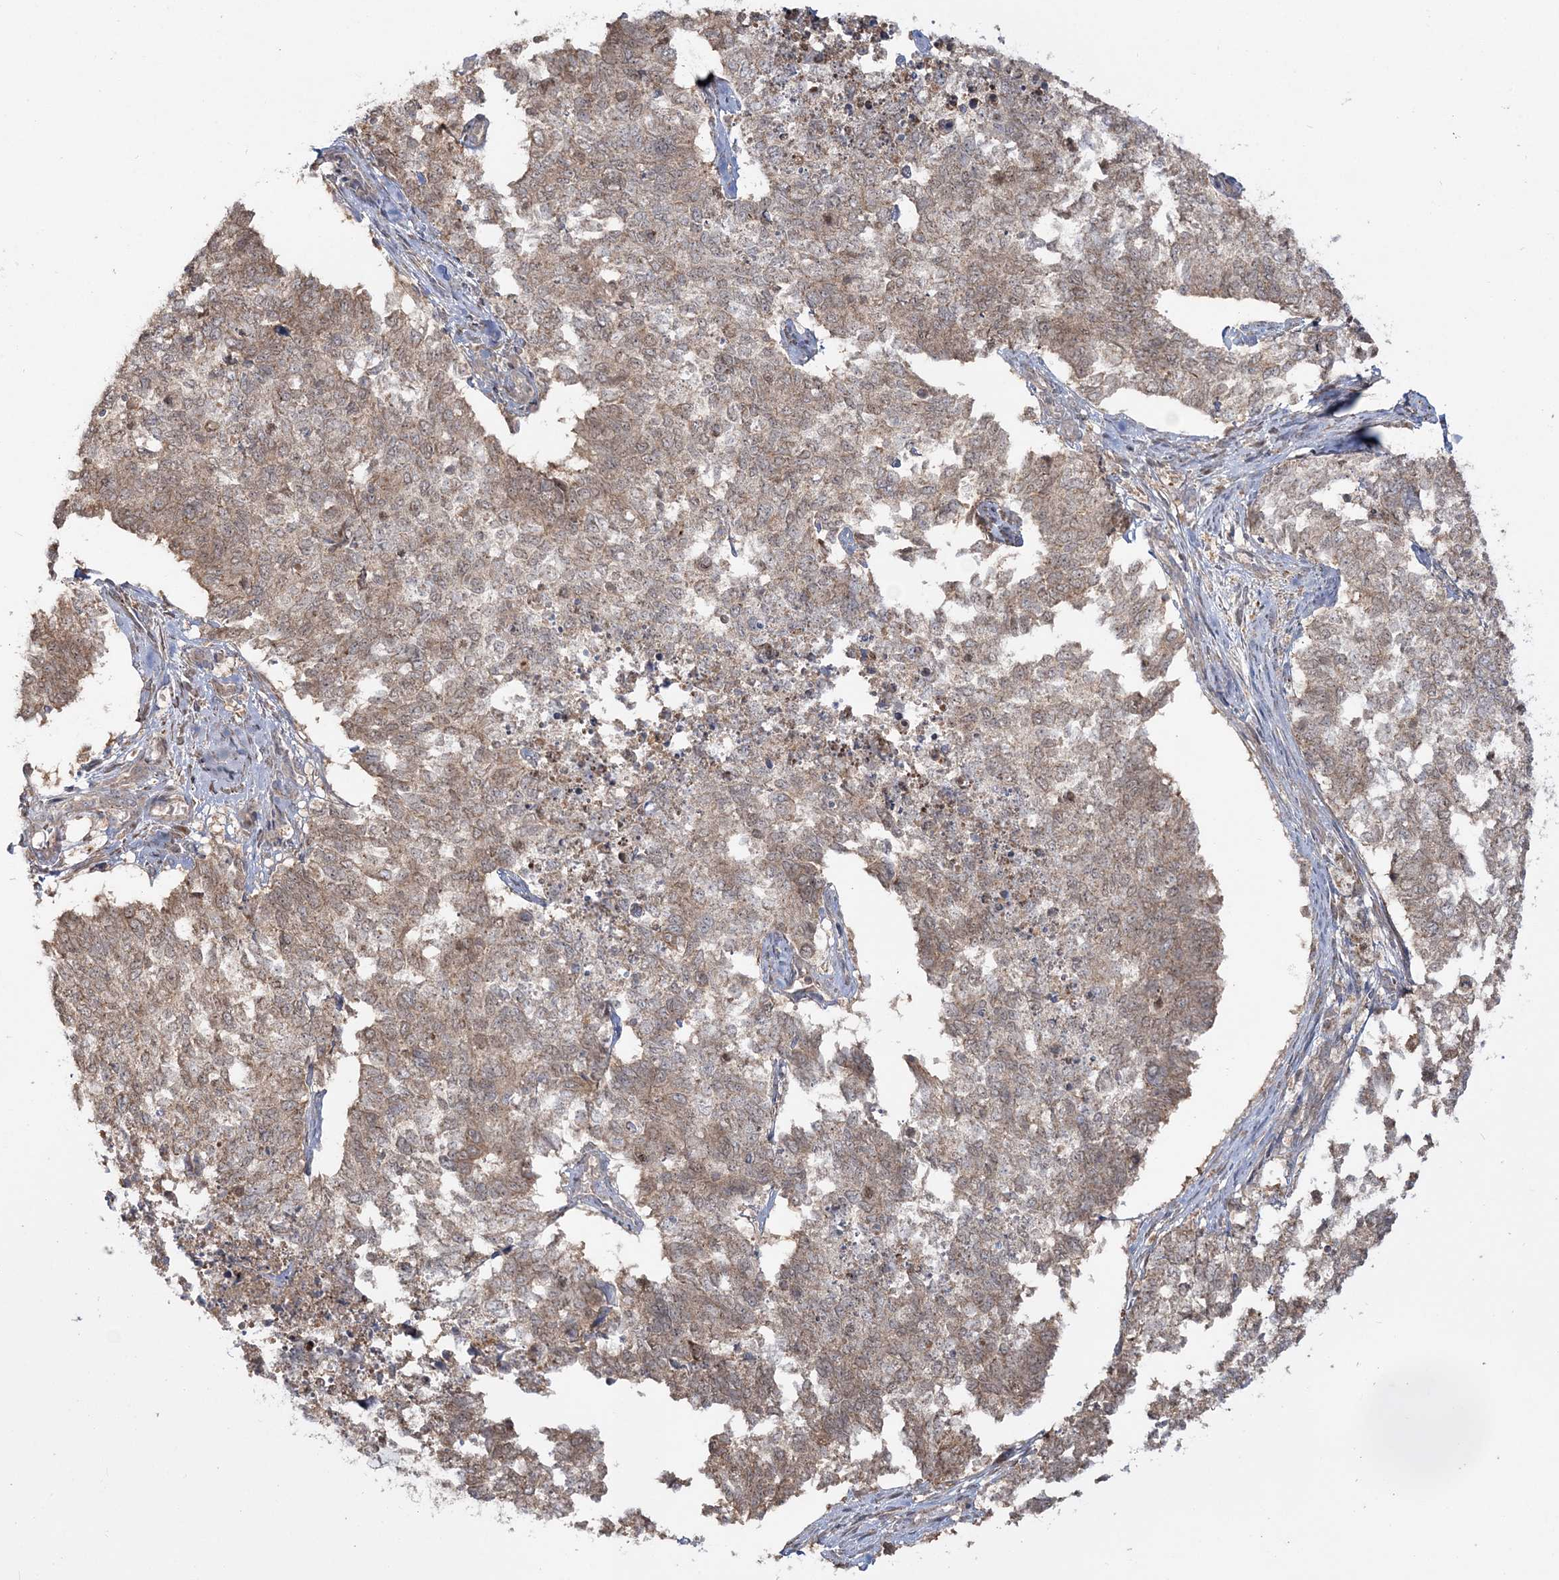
{"staining": {"intensity": "weak", "quantity": ">75%", "location": "cytoplasmic/membranous"}, "tissue": "cervical cancer", "cell_type": "Tumor cells", "image_type": "cancer", "snomed": [{"axis": "morphology", "description": "Squamous cell carcinoma, NOS"}, {"axis": "topography", "description": "Cervix"}], "caption": "Immunohistochemistry (IHC) micrograph of cervical cancer (squamous cell carcinoma) stained for a protein (brown), which shows low levels of weak cytoplasmic/membranous expression in about >75% of tumor cells.", "gene": "MOCS2", "patient": {"sex": "female", "age": 63}}